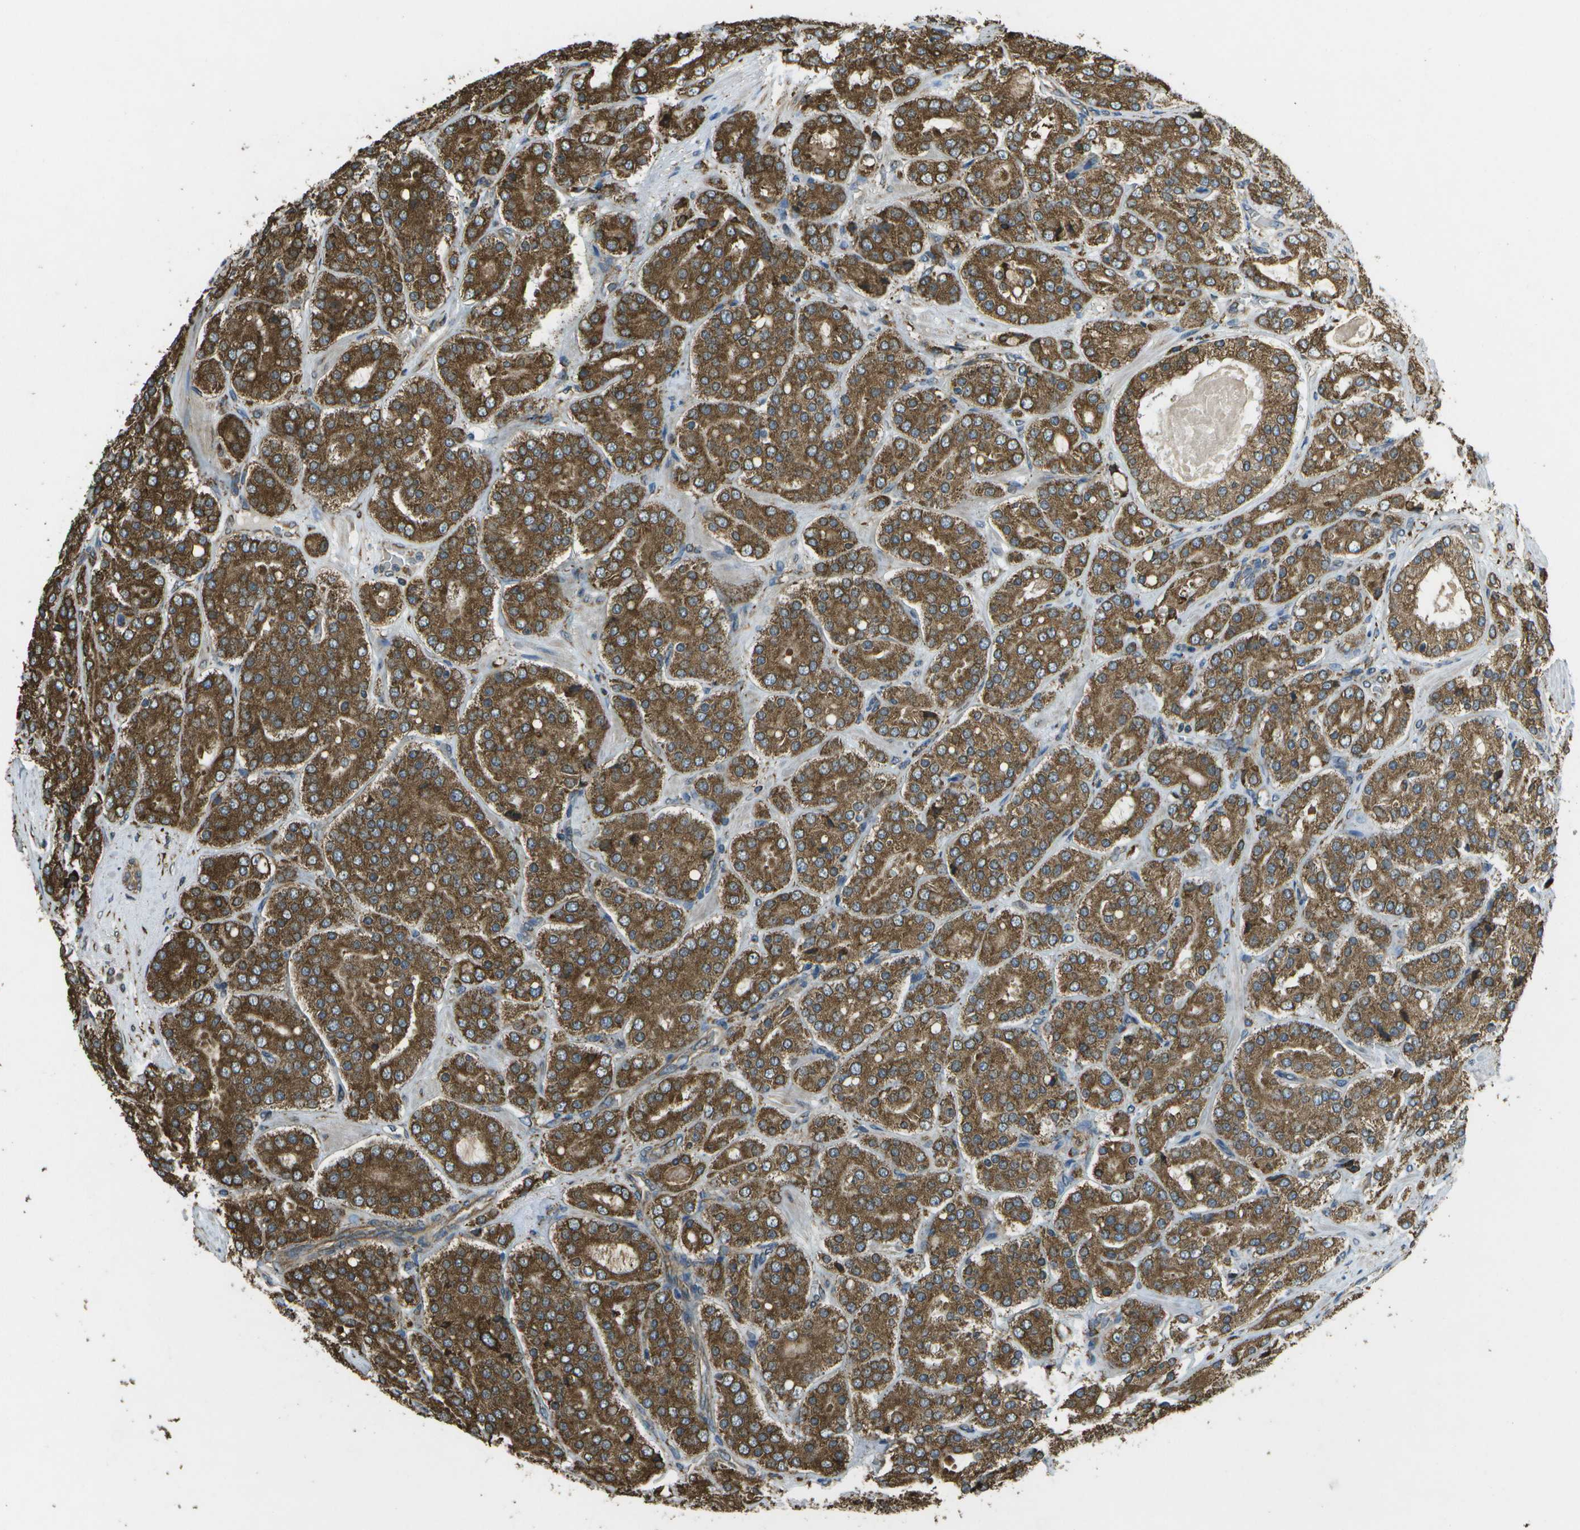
{"staining": {"intensity": "strong", "quantity": ">75%", "location": "cytoplasmic/membranous"}, "tissue": "prostate cancer", "cell_type": "Tumor cells", "image_type": "cancer", "snomed": [{"axis": "morphology", "description": "Adenocarcinoma, High grade"}, {"axis": "topography", "description": "Prostate"}], "caption": "Adenocarcinoma (high-grade) (prostate) stained with a protein marker demonstrates strong staining in tumor cells.", "gene": "PDIA4", "patient": {"sex": "male", "age": 65}}